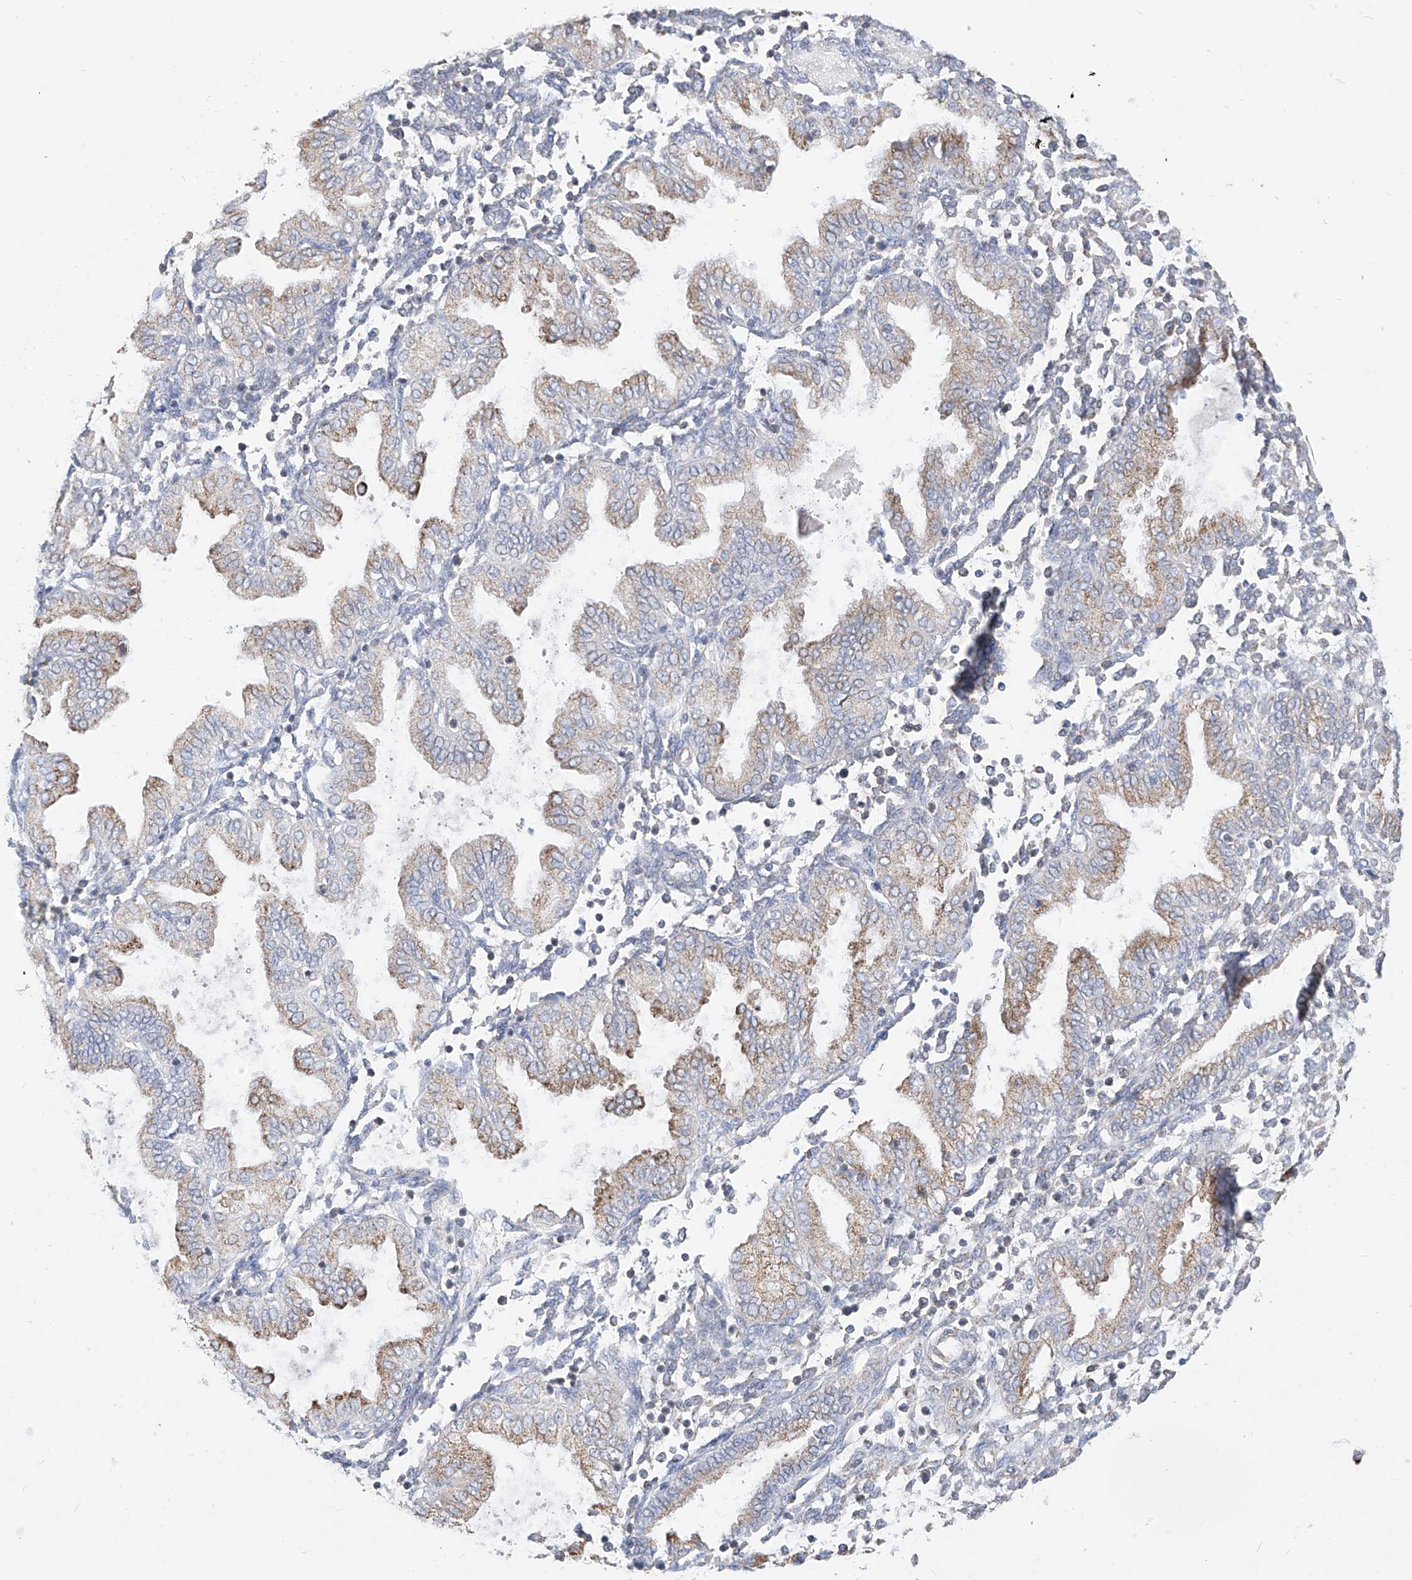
{"staining": {"intensity": "negative", "quantity": "none", "location": "none"}, "tissue": "endometrium", "cell_type": "Cells in endometrial stroma", "image_type": "normal", "snomed": [{"axis": "morphology", "description": "Normal tissue, NOS"}, {"axis": "topography", "description": "Endometrium"}], "caption": "Immunohistochemistry (IHC) photomicrograph of unremarkable human endometrium stained for a protein (brown), which reveals no positivity in cells in endometrial stroma.", "gene": "RASA2", "patient": {"sex": "female", "age": 53}}